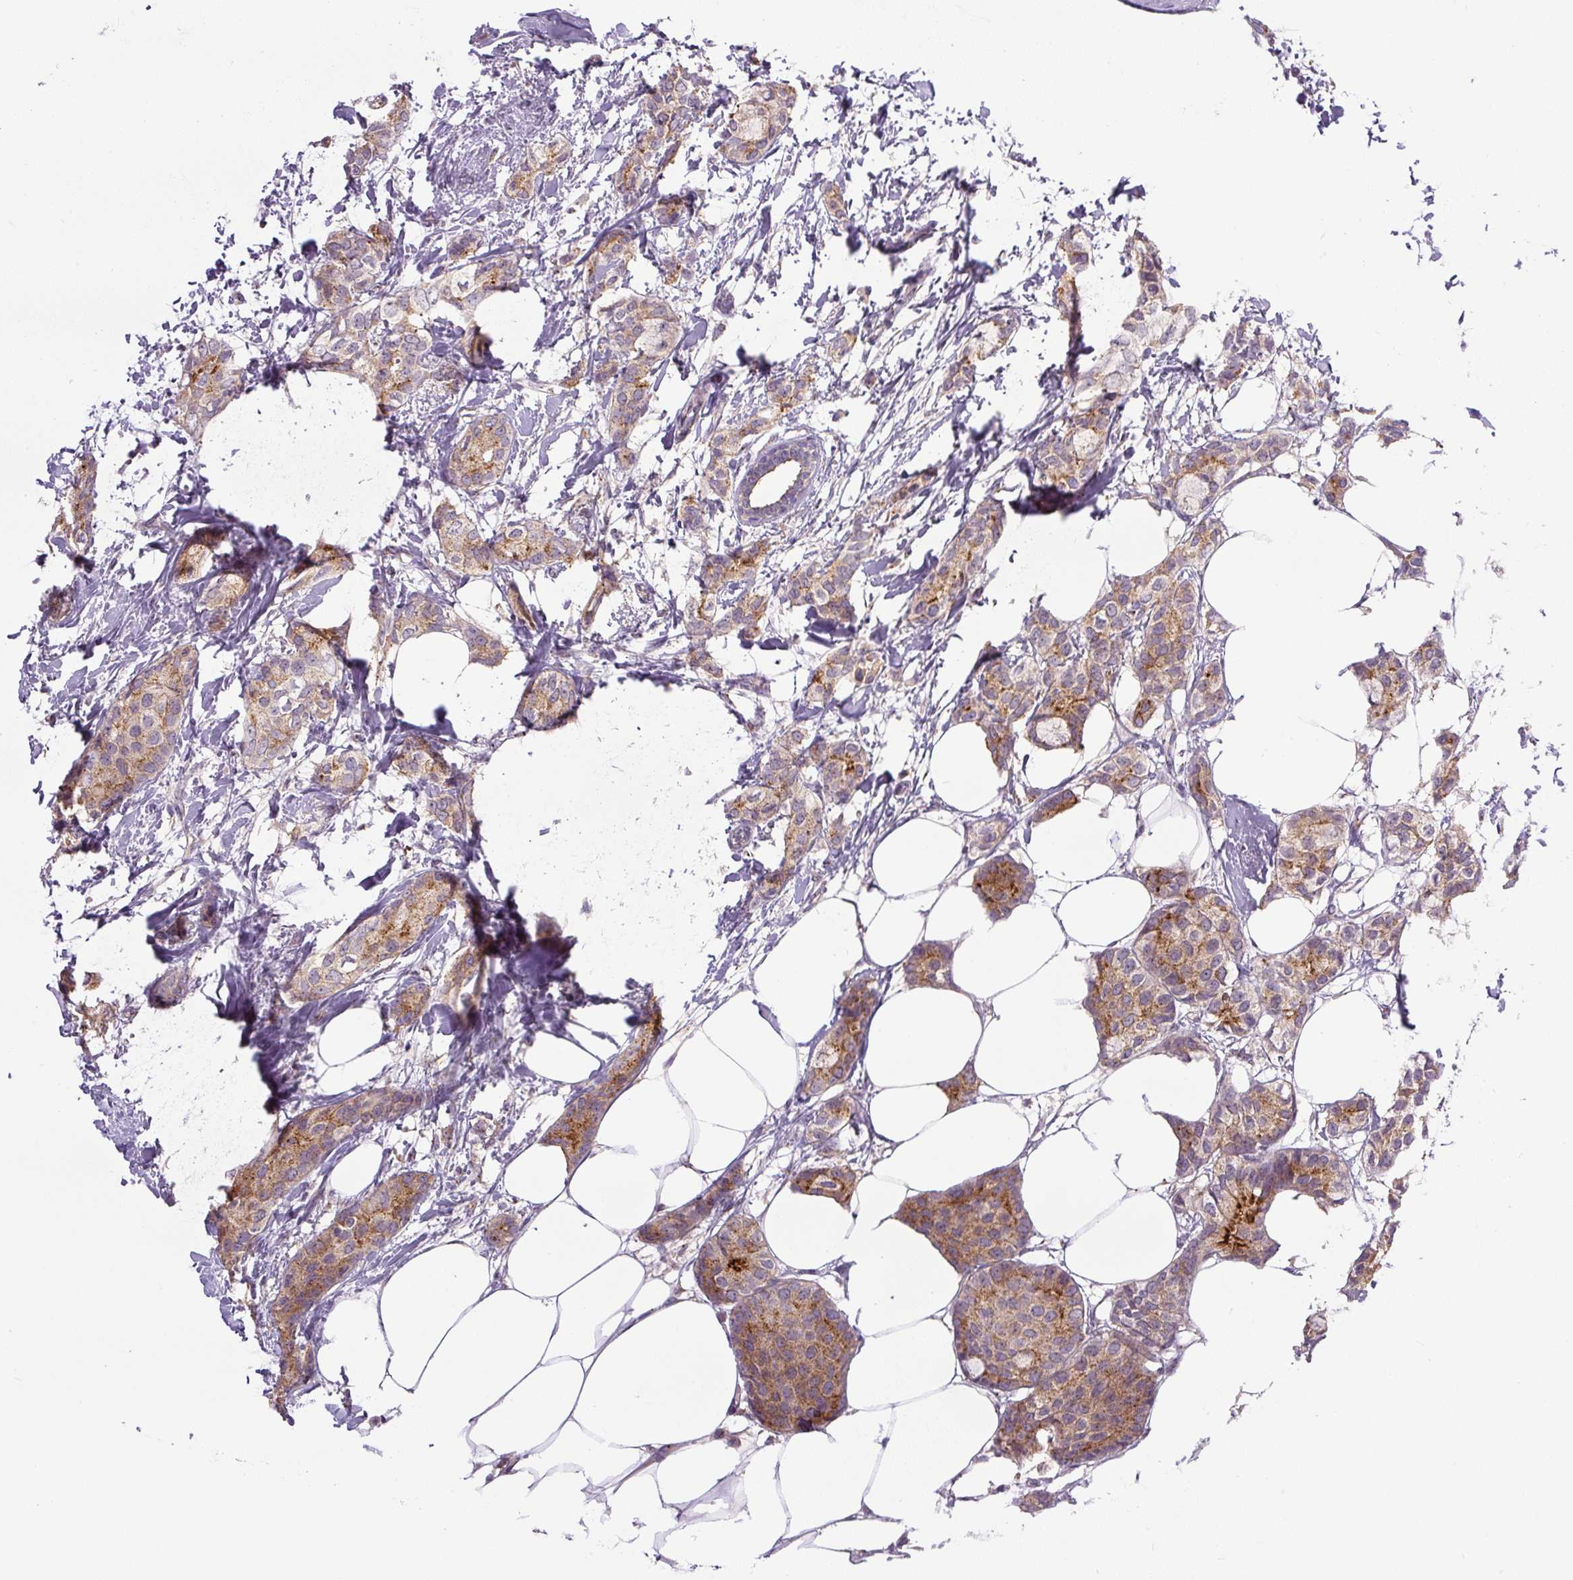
{"staining": {"intensity": "moderate", "quantity": "25%-75%", "location": "cytoplasmic/membranous"}, "tissue": "breast cancer", "cell_type": "Tumor cells", "image_type": "cancer", "snomed": [{"axis": "morphology", "description": "Duct carcinoma"}, {"axis": "topography", "description": "Breast"}], "caption": "A micrograph of intraductal carcinoma (breast) stained for a protein shows moderate cytoplasmic/membranous brown staining in tumor cells. Nuclei are stained in blue.", "gene": "PCM1", "patient": {"sex": "female", "age": 73}}